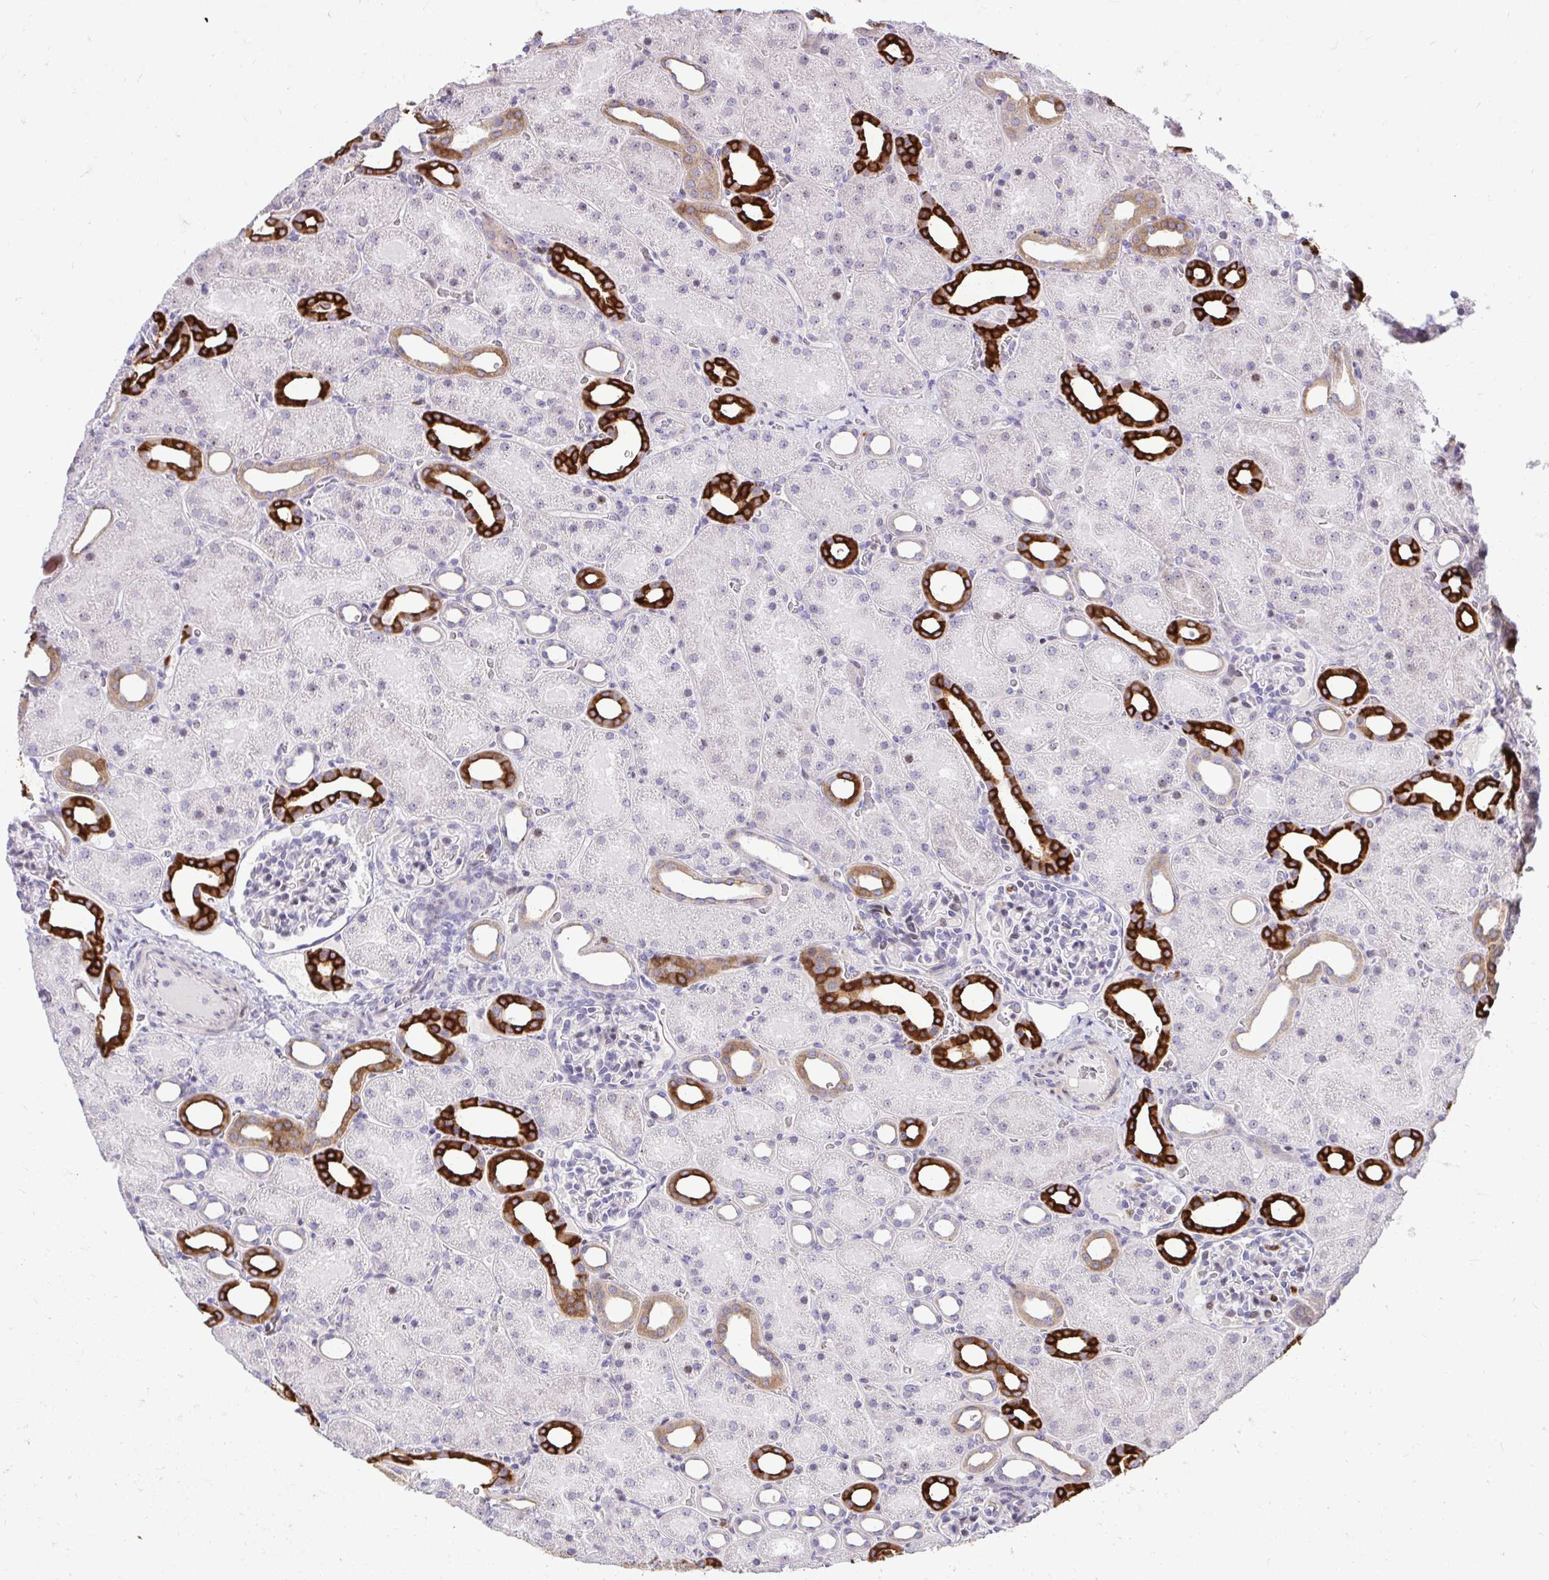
{"staining": {"intensity": "negative", "quantity": "none", "location": "none"}, "tissue": "kidney", "cell_type": "Cells in glomeruli", "image_type": "normal", "snomed": [{"axis": "morphology", "description": "Normal tissue, NOS"}, {"axis": "topography", "description": "Kidney"}], "caption": "Histopathology image shows no significant protein expression in cells in glomeruli of normal kidney. The staining was performed using DAB to visualize the protein expression in brown, while the nuclei were stained in blue with hematoxylin (Magnification: 20x).", "gene": "DLX4", "patient": {"sex": "male", "age": 2}}